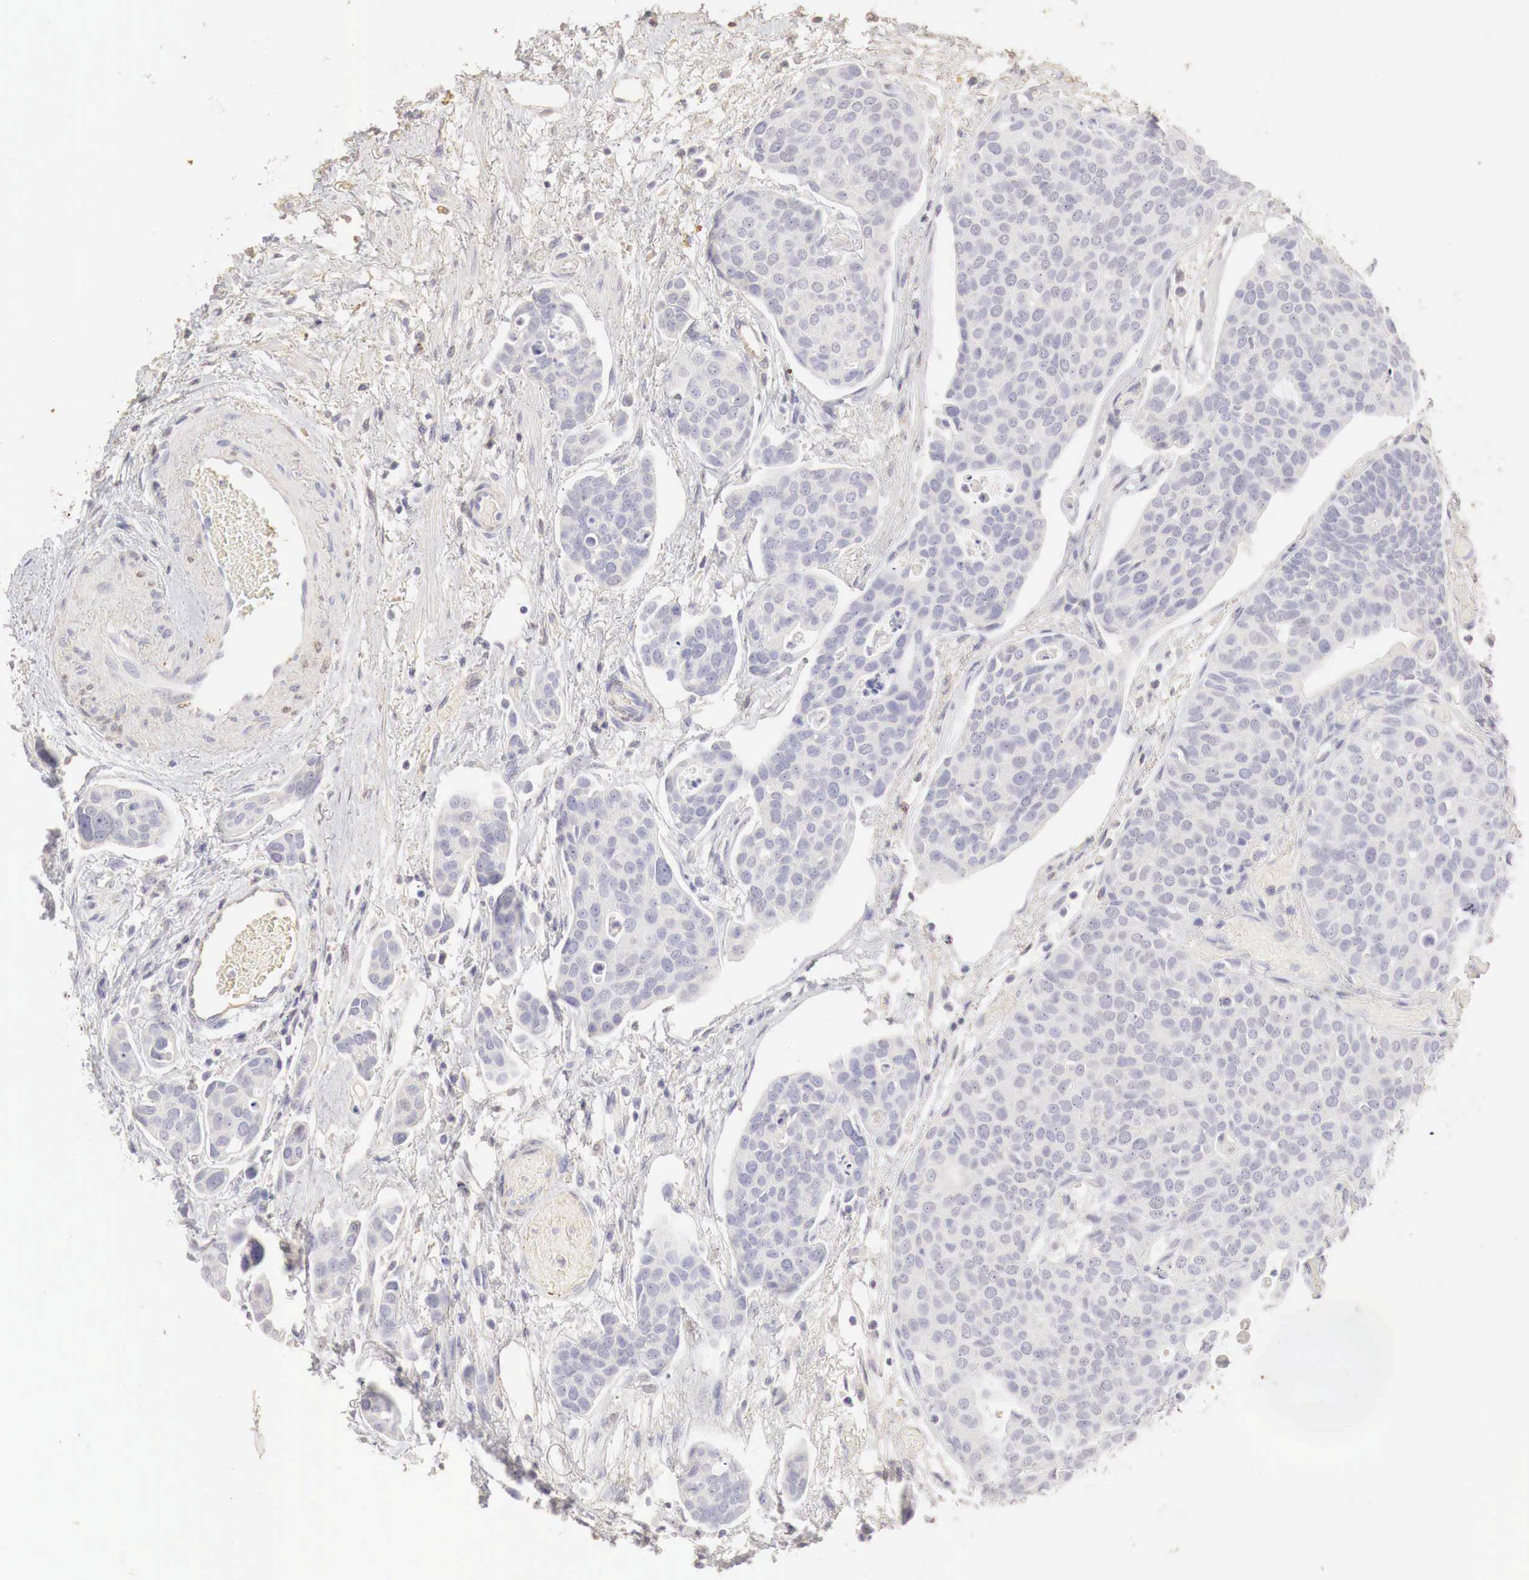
{"staining": {"intensity": "negative", "quantity": "none", "location": "none"}, "tissue": "urothelial cancer", "cell_type": "Tumor cells", "image_type": "cancer", "snomed": [{"axis": "morphology", "description": "Urothelial carcinoma, High grade"}, {"axis": "topography", "description": "Urinary bladder"}], "caption": "High power microscopy photomicrograph of an immunohistochemistry (IHC) micrograph of urothelial cancer, revealing no significant expression in tumor cells.", "gene": "OTC", "patient": {"sex": "male", "age": 78}}